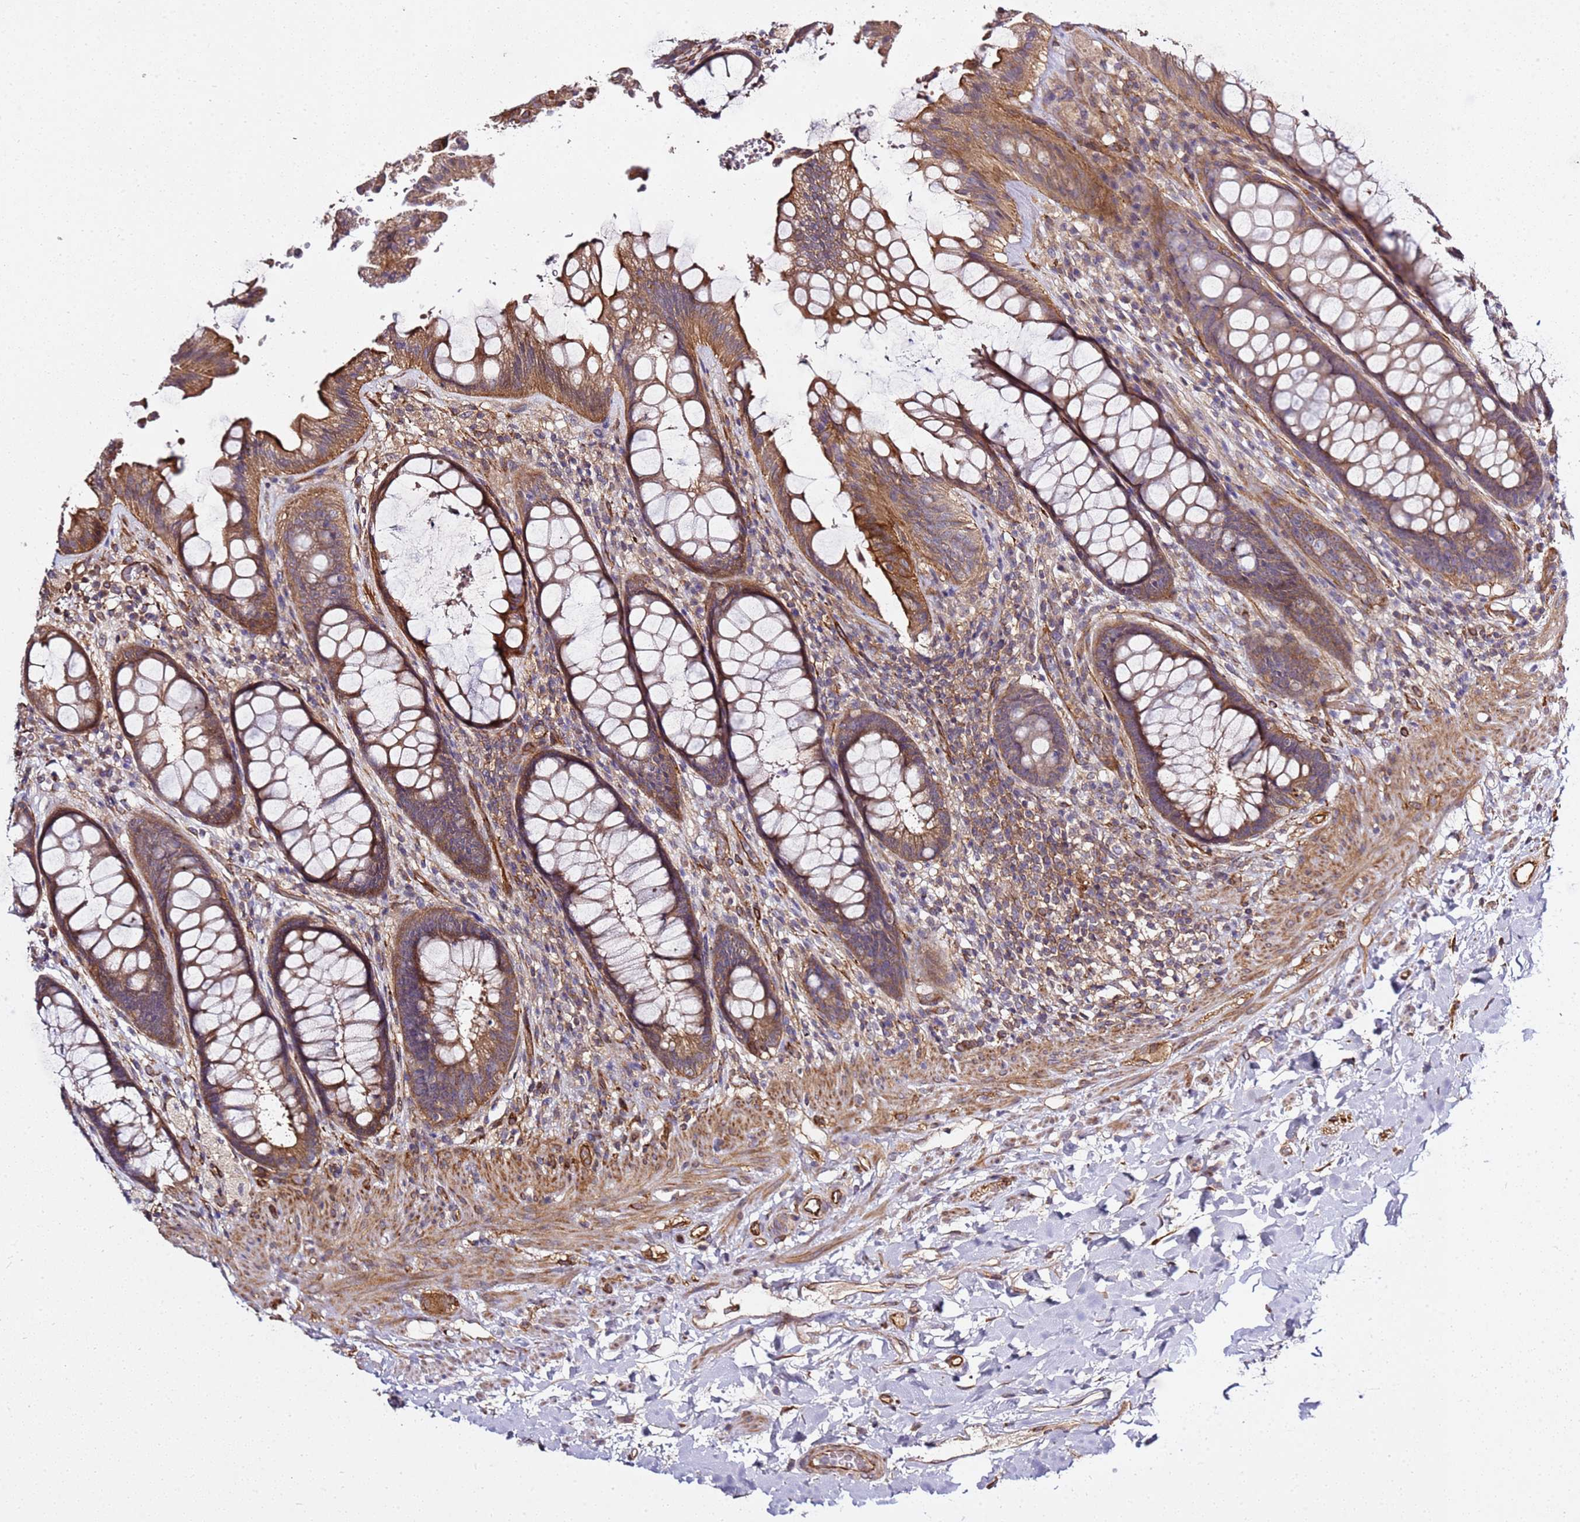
{"staining": {"intensity": "strong", "quantity": ">75%", "location": "cytoplasmic/membranous"}, "tissue": "rectum", "cell_type": "Glandular cells", "image_type": "normal", "snomed": [{"axis": "morphology", "description": "Normal tissue, NOS"}, {"axis": "topography", "description": "Rectum"}], "caption": "A micrograph of human rectum stained for a protein displays strong cytoplasmic/membranous brown staining in glandular cells. The protein of interest is shown in brown color, while the nuclei are stained blue.", "gene": "GNL1", "patient": {"sex": "female", "age": 46}}